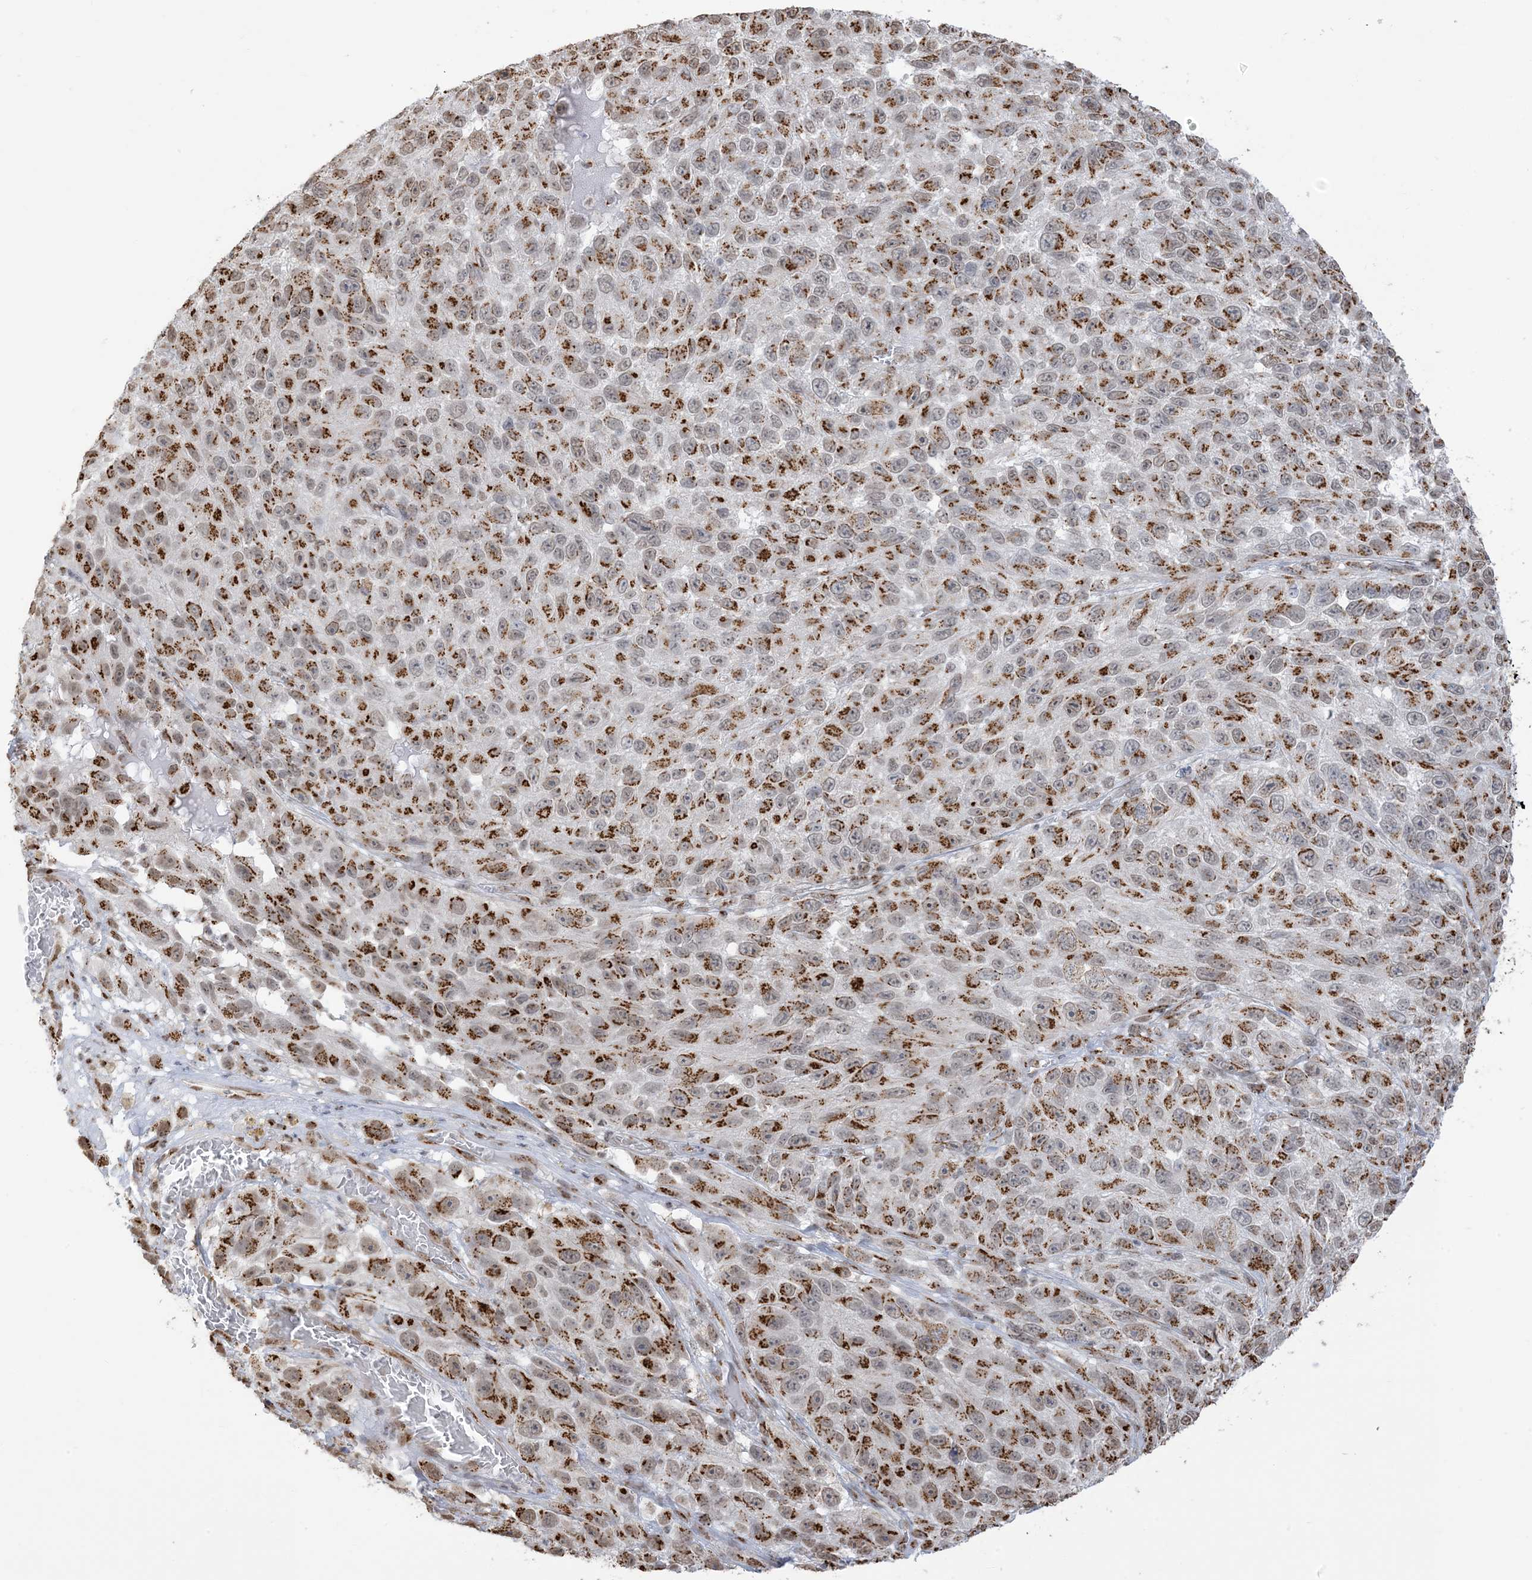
{"staining": {"intensity": "moderate", "quantity": ">75%", "location": "cytoplasmic/membranous"}, "tissue": "melanoma", "cell_type": "Tumor cells", "image_type": "cancer", "snomed": [{"axis": "morphology", "description": "Malignant melanoma, NOS"}, {"axis": "topography", "description": "Skin"}], "caption": "Immunohistochemistry (IHC) of human melanoma reveals medium levels of moderate cytoplasmic/membranous expression in about >75% of tumor cells. (IHC, brightfield microscopy, high magnification).", "gene": "GPR107", "patient": {"sex": "female", "age": 96}}